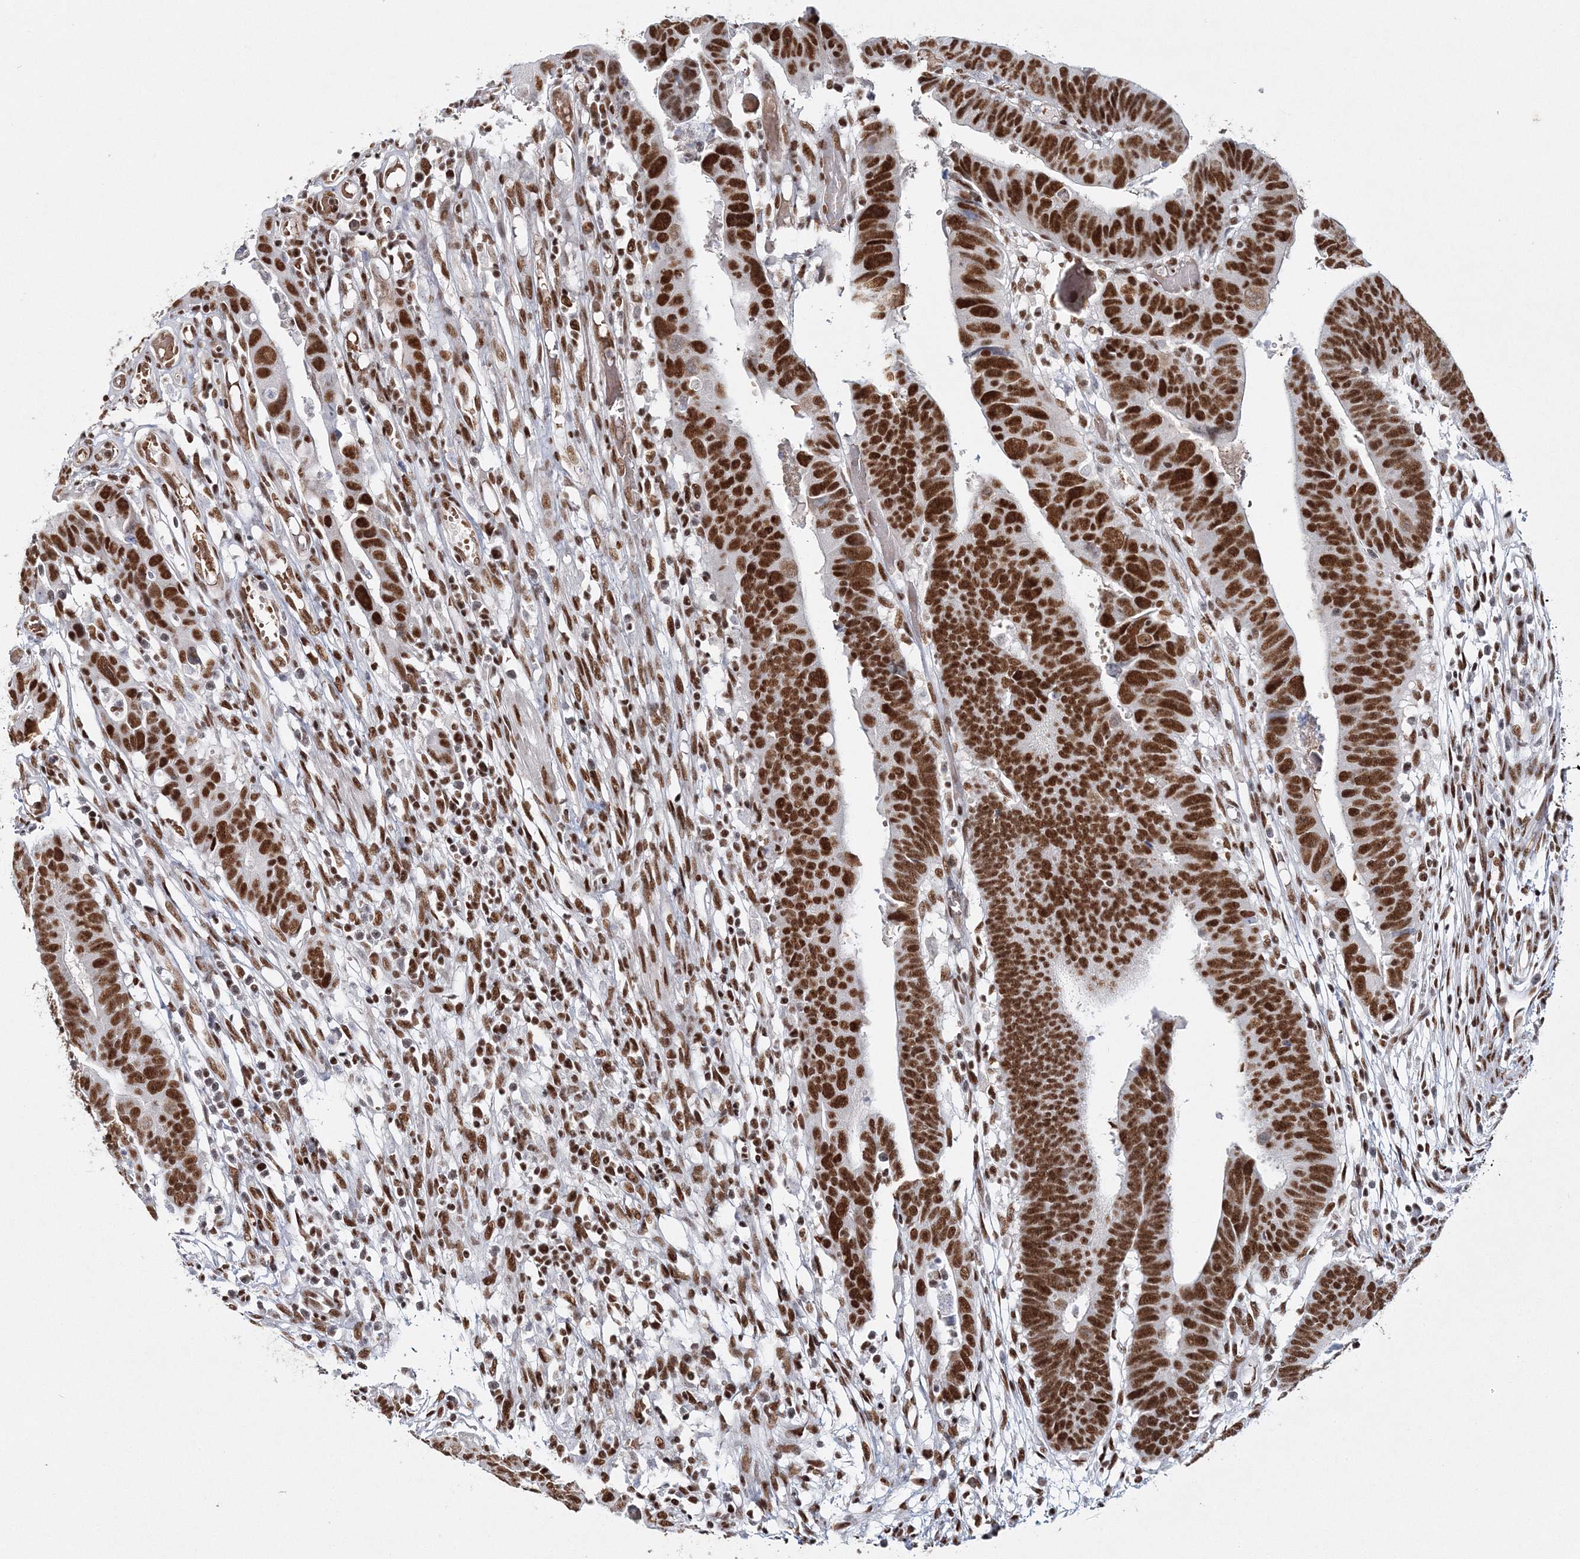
{"staining": {"intensity": "strong", "quantity": ">75%", "location": "nuclear"}, "tissue": "colorectal cancer", "cell_type": "Tumor cells", "image_type": "cancer", "snomed": [{"axis": "morphology", "description": "Adenocarcinoma, NOS"}, {"axis": "topography", "description": "Rectum"}], "caption": "A brown stain labels strong nuclear positivity of a protein in colorectal adenocarcinoma tumor cells.", "gene": "QRICH1", "patient": {"sex": "female", "age": 65}}